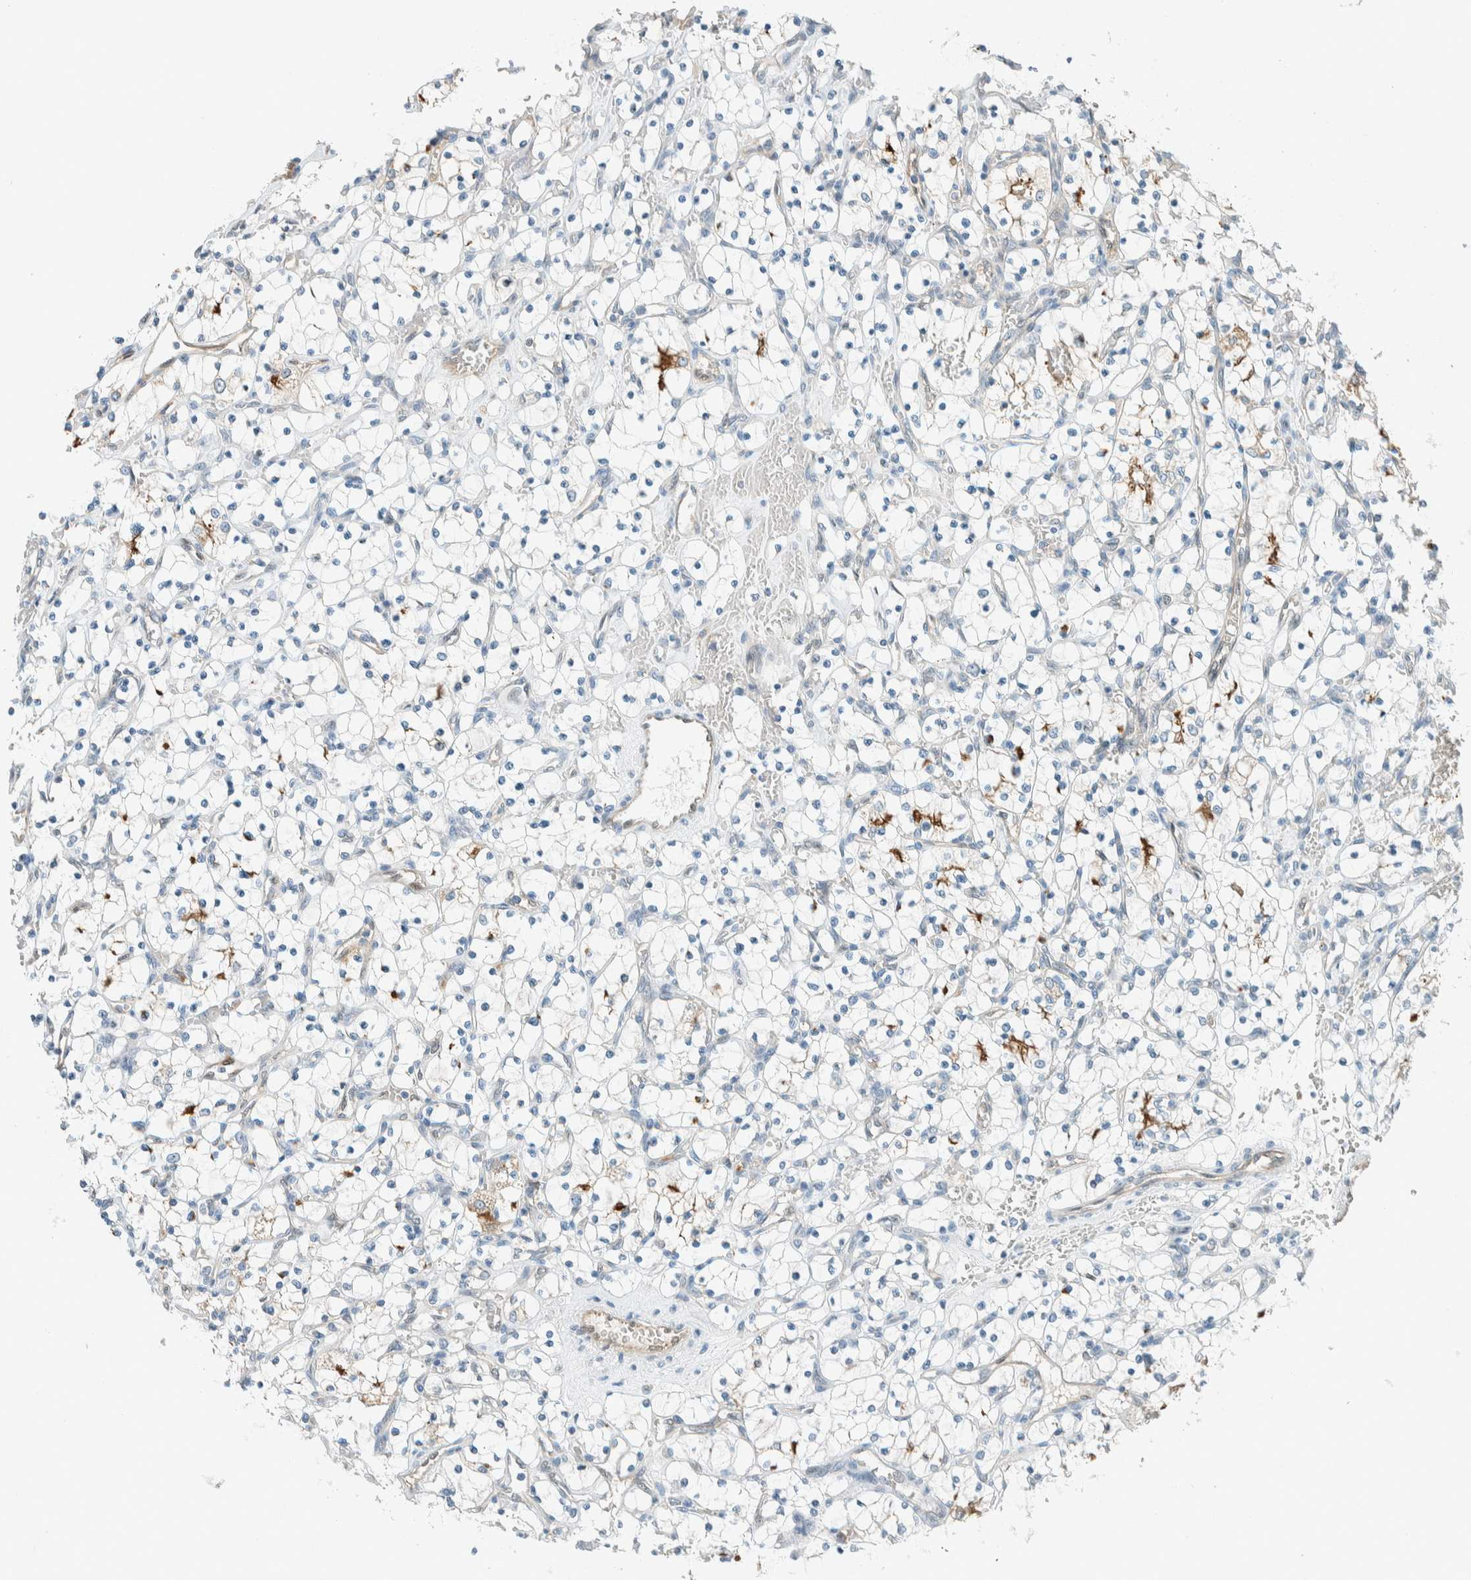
{"staining": {"intensity": "moderate", "quantity": "<25%", "location": "cytoplasmic/membranous"}, "tissue": "renal cancer", "cell_type": "Tumor cells", "image_type": "cancer", "snomed": [{"axis": "morphology", "description": "Adenocarcinoma, NOS"}, {"axis": "topography", "description": "Kidney"}], "caption": "Immunohistochemical staining of renal adenocarcinoma displays low levels of moderate cytoplasmic/membranous expression in approximately <25% of tumor cells. The staining was performed using DAB (3,3'-diaminobenzidine) to visualize the protein expression in brown, while the nuclei were stained in blue with hematoxylin (Magnification: 20x).", "gene": "NXN", "patient": {"sex": "female", "age": 69}}